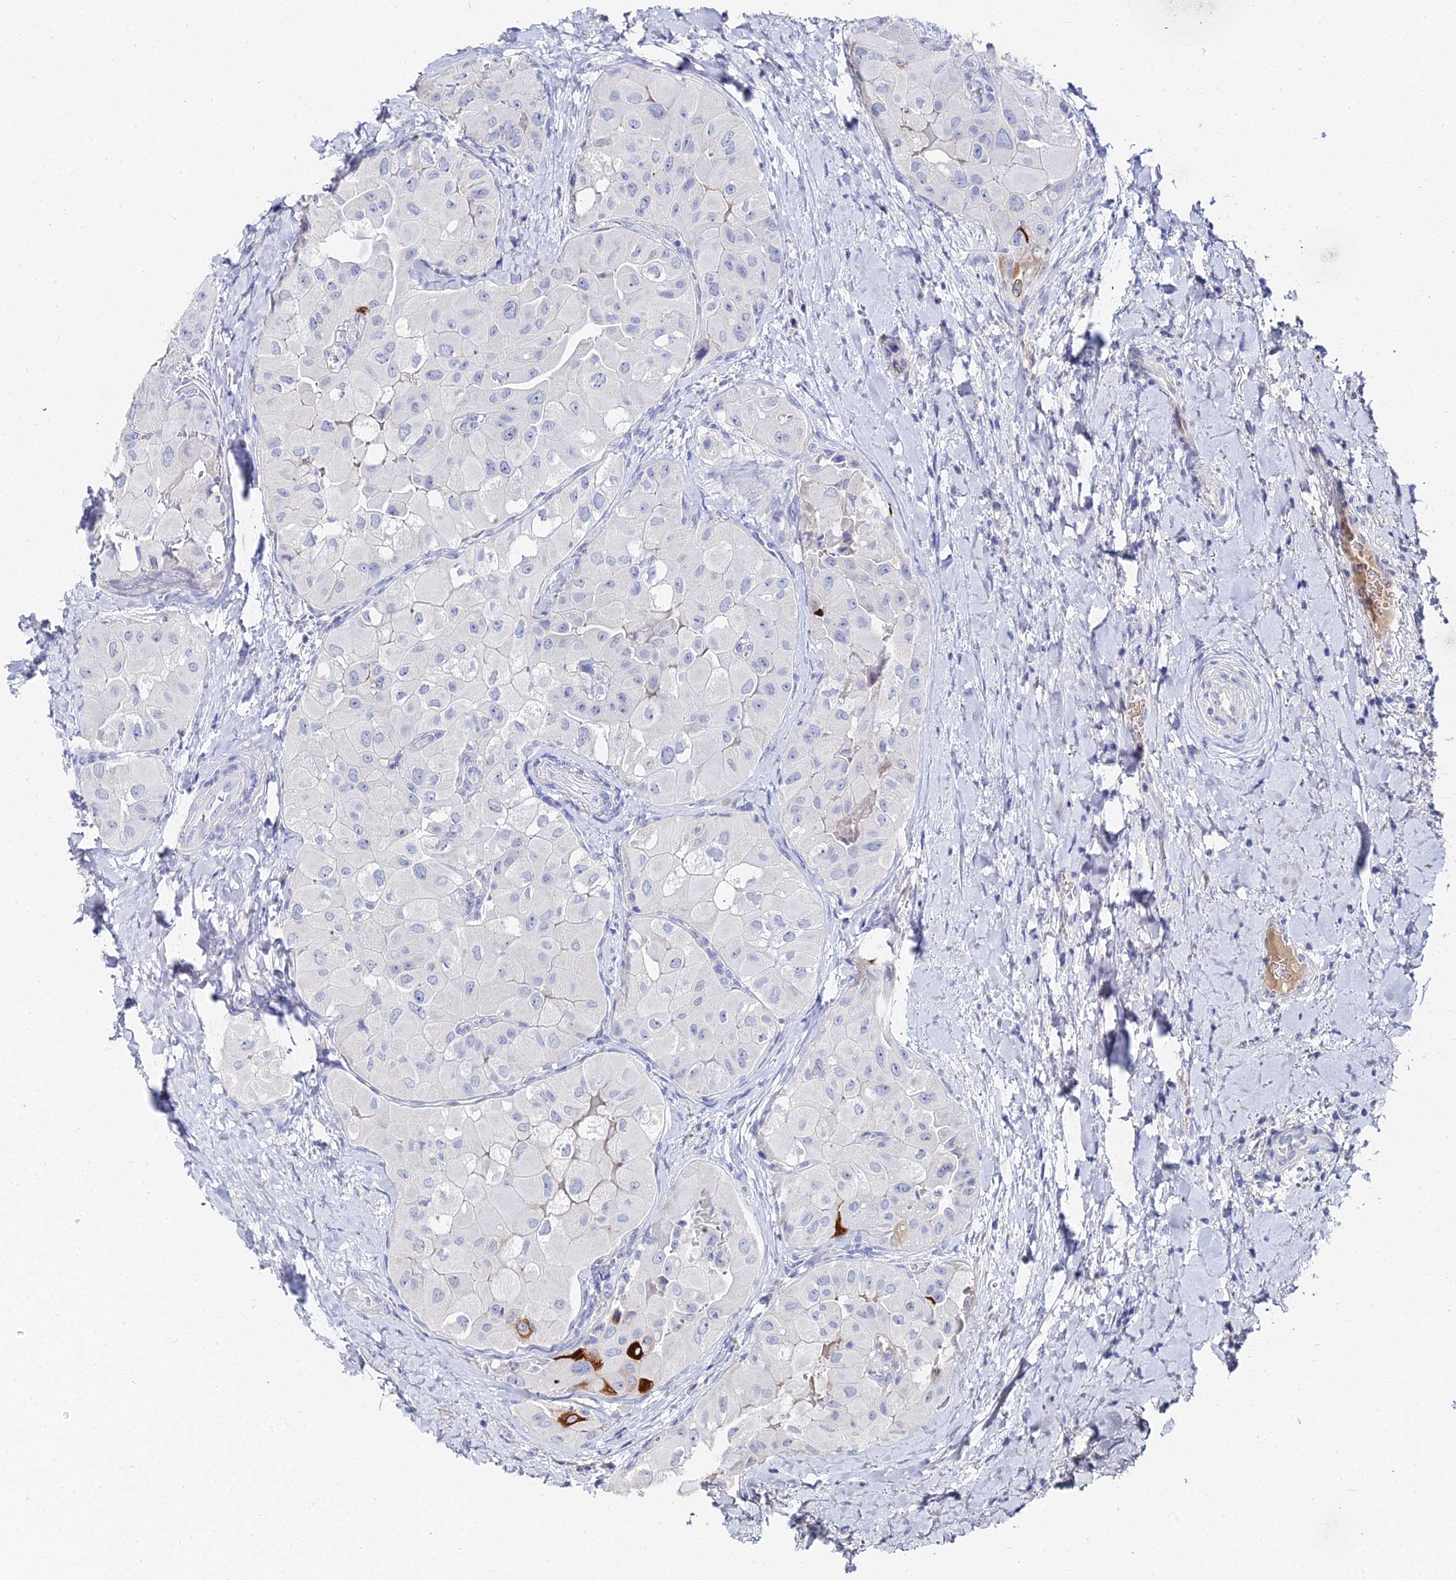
{"staining": {"intensity": "negative", "quantity": "none", "location": "none"}, "tissue": "thyroid cancer", "cell_type": "Tumor cells", "image_type": "cancer", "snomed": [{"axis": "morphology", "description": "Normal tissue, NOS"}, {"axis": "morphology", "description": "Papillary adenocarcinoma, NOS"}, {"axis": "topography", "description": "Thyroid gland"}], "caption": "The immunohistochemistry photomicrograph has no significant positivity in tumor cells of thyroid papillary adenocarcinoma tissue.", "gene": "KRT17", "patient": {"sex": "female", "age": 59}}